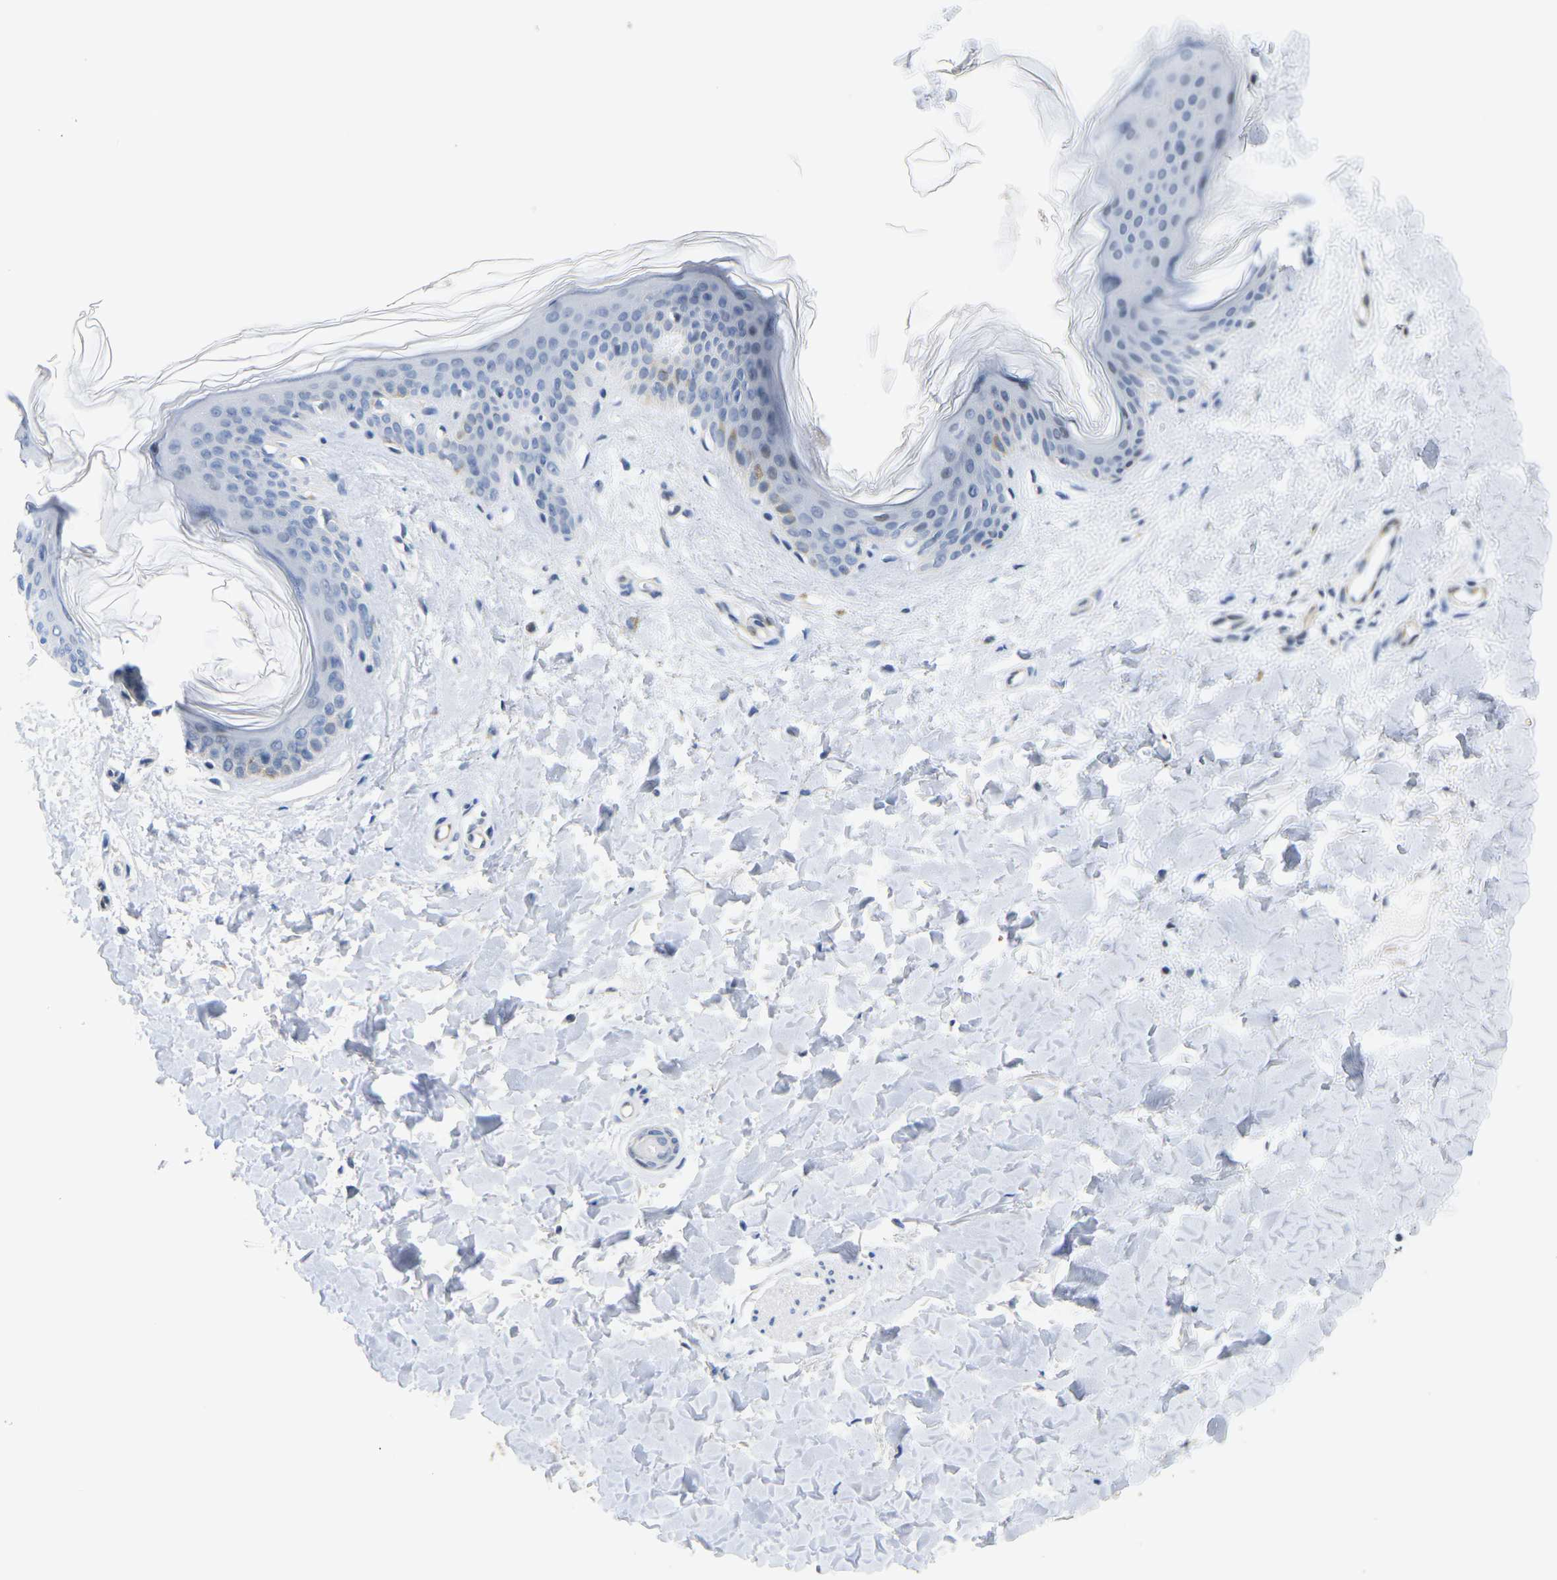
{"staining": {"intensity": "negative", "quantity": "none", "location": "none"}, "tissue": "skin", "cell_type": "Fibroblasts", "image_type": "normal", "snomed": [{"axis": "morphology", "description": "Normal tissue, NOS"}, {"axis": "topography", "description": "Skin"}], "caption": "Micrograph shows no significant protein expression in fibroblasts of unremarkable skin.", "gene": "OTOF", "patient": {"sex": "female", "age": 41}}